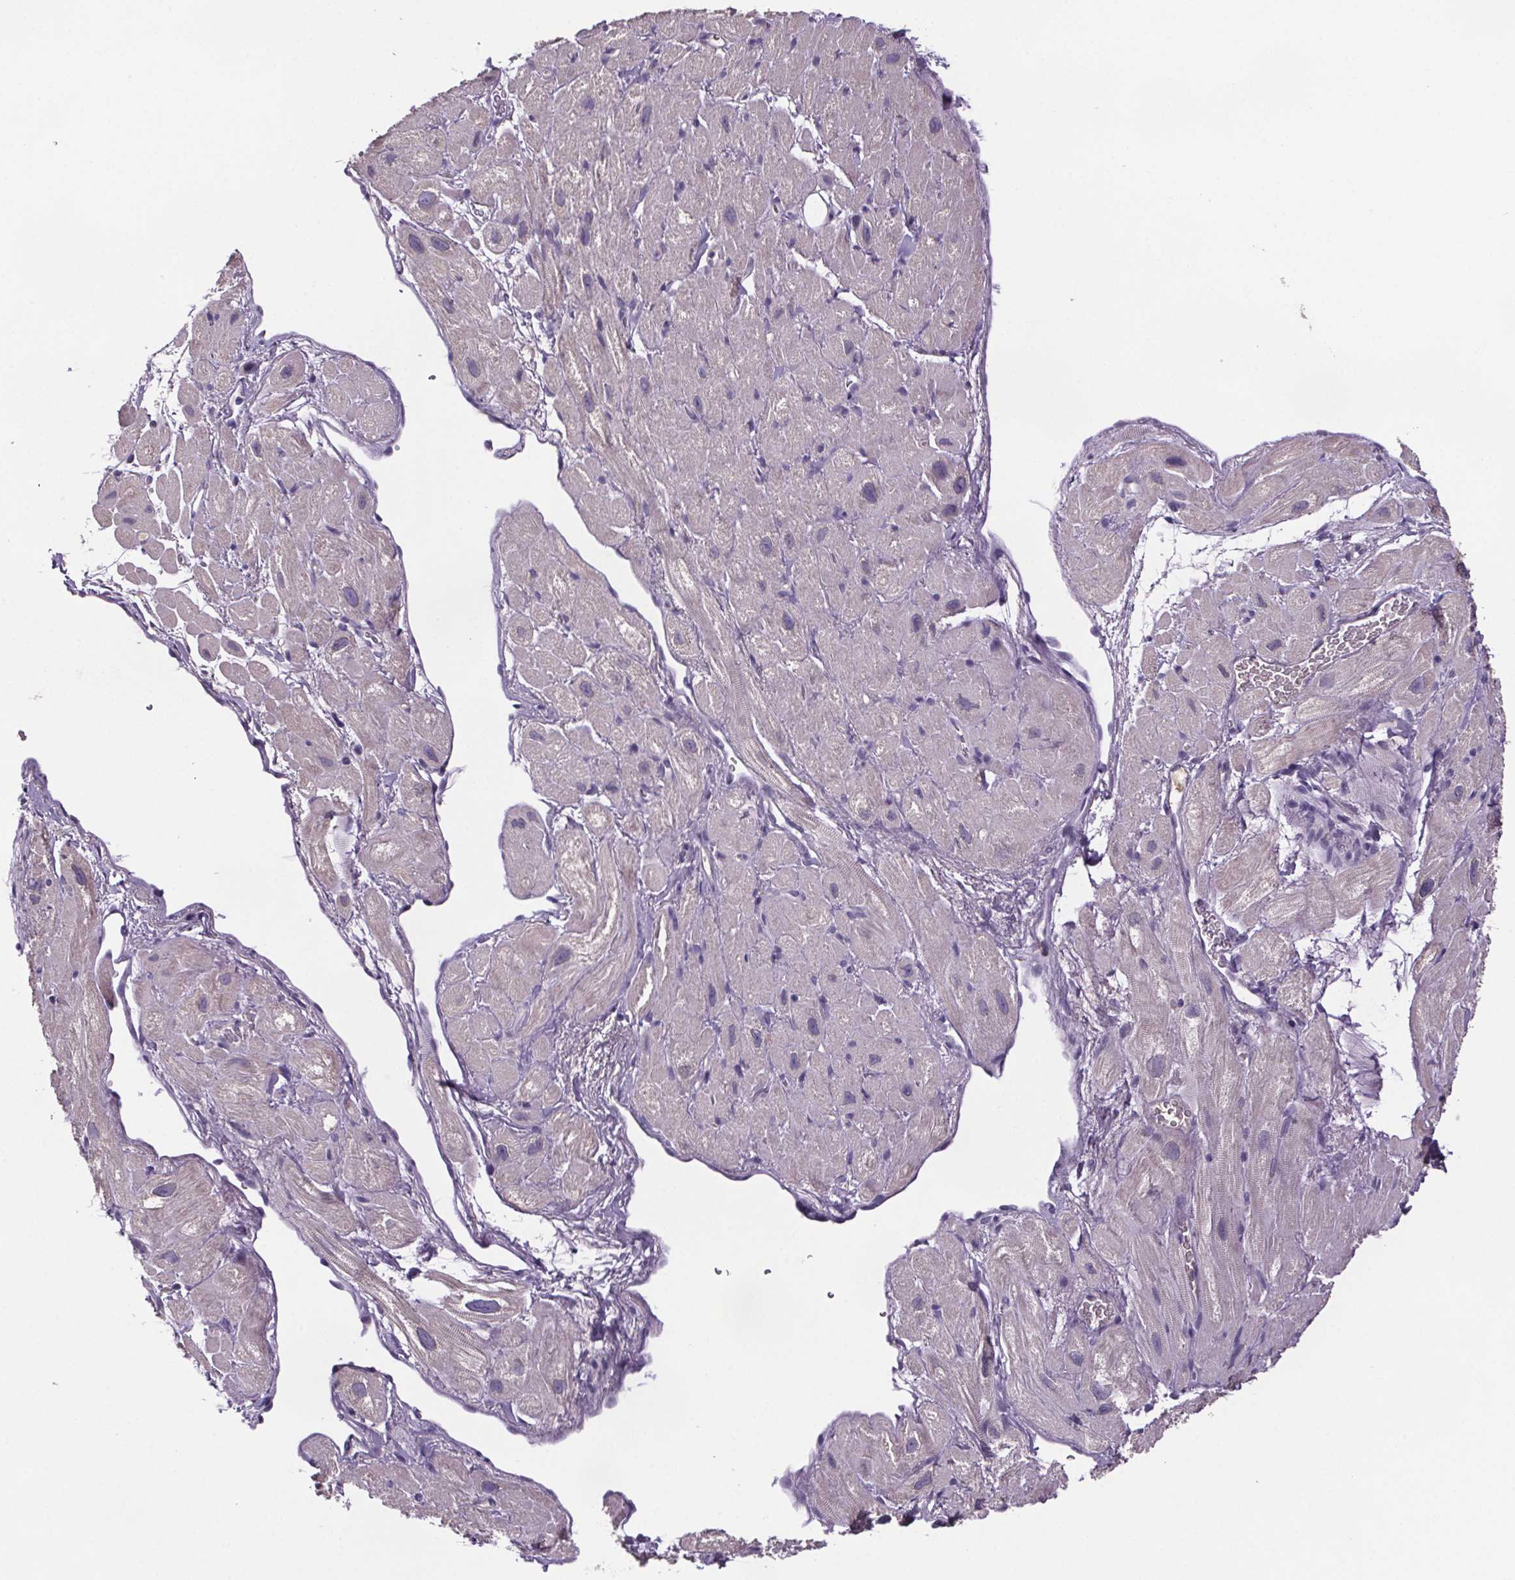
{"staining": {"intensity": "negative", "quantity": "none", "location": "none"}, "tissue": "heart muscle", "cell_type": "Cardiomyocytes", "image_type": "normal", "snomed": [{"axis": "morphology", "description": "Normal tissue, NOS"}, {"axis": "topography", "description": "Heart"}], "caption": "Photomicrograph shows no protein expression in cardiomyocytes of benign heart muscle.", "gene": "CUBN", "patient": {"sex": "female", "age": 62}}